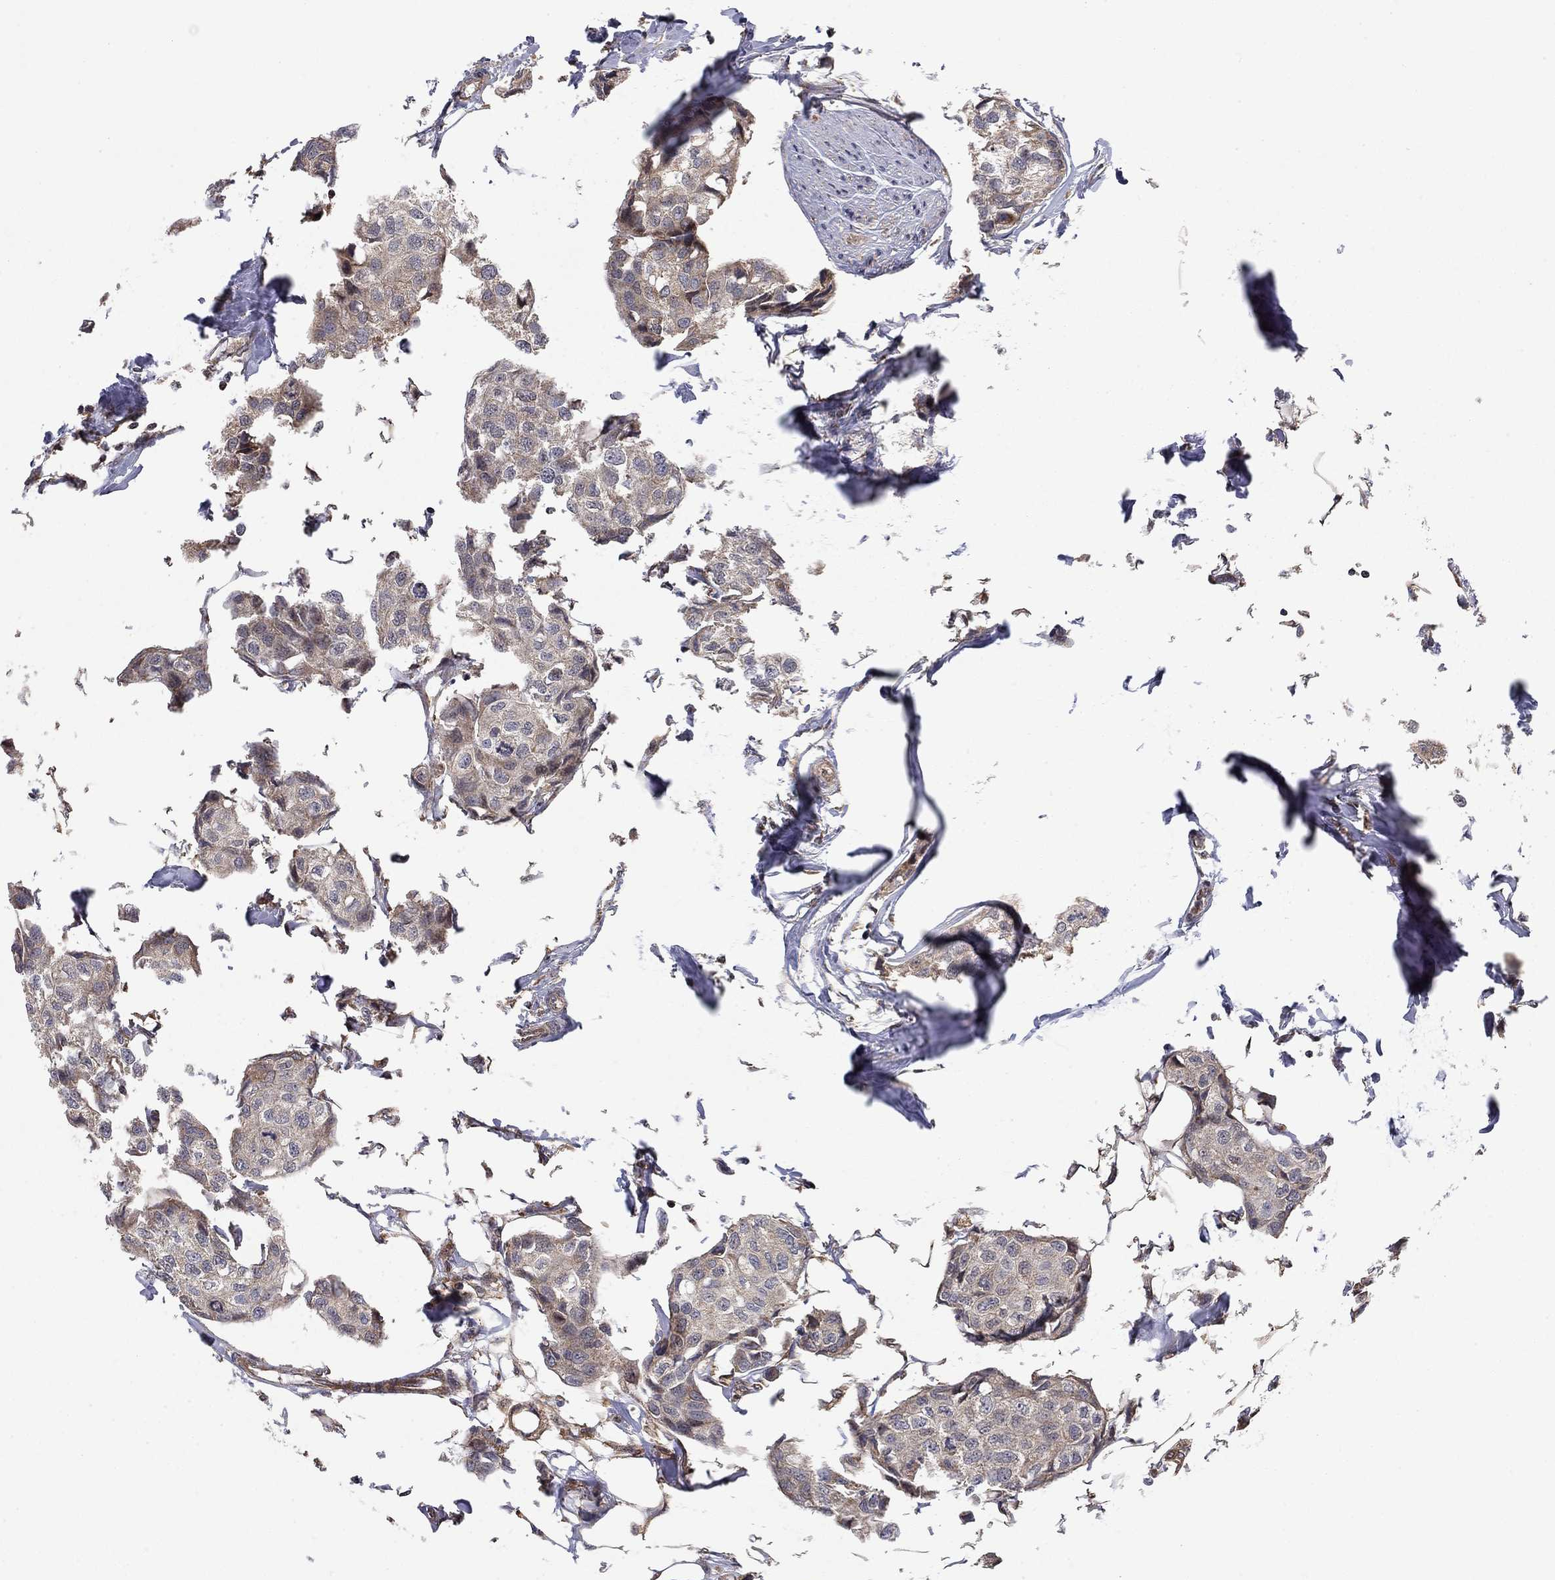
{"staining": {"intensity": "negative", "quantity": "none", "location": "none"}, "tissue": "breast cancer", "cell_type": "Tumor cells", "image_type": "cancer", "snomed": [{"axis": "morphology", "description": "Duct carcinoma"}, {"axis": "topography", "description": "Breast"}], "caption": "The immunohistochemistry (IHC) image has no significant positivity in tumor cells of breast cancer tissue. The staining is performed using DAB brown chromogen with nuclei counter-stained in using hematoxylin.", "gene": "TDP1", "patient": {"sex": "female", "age": 80}}